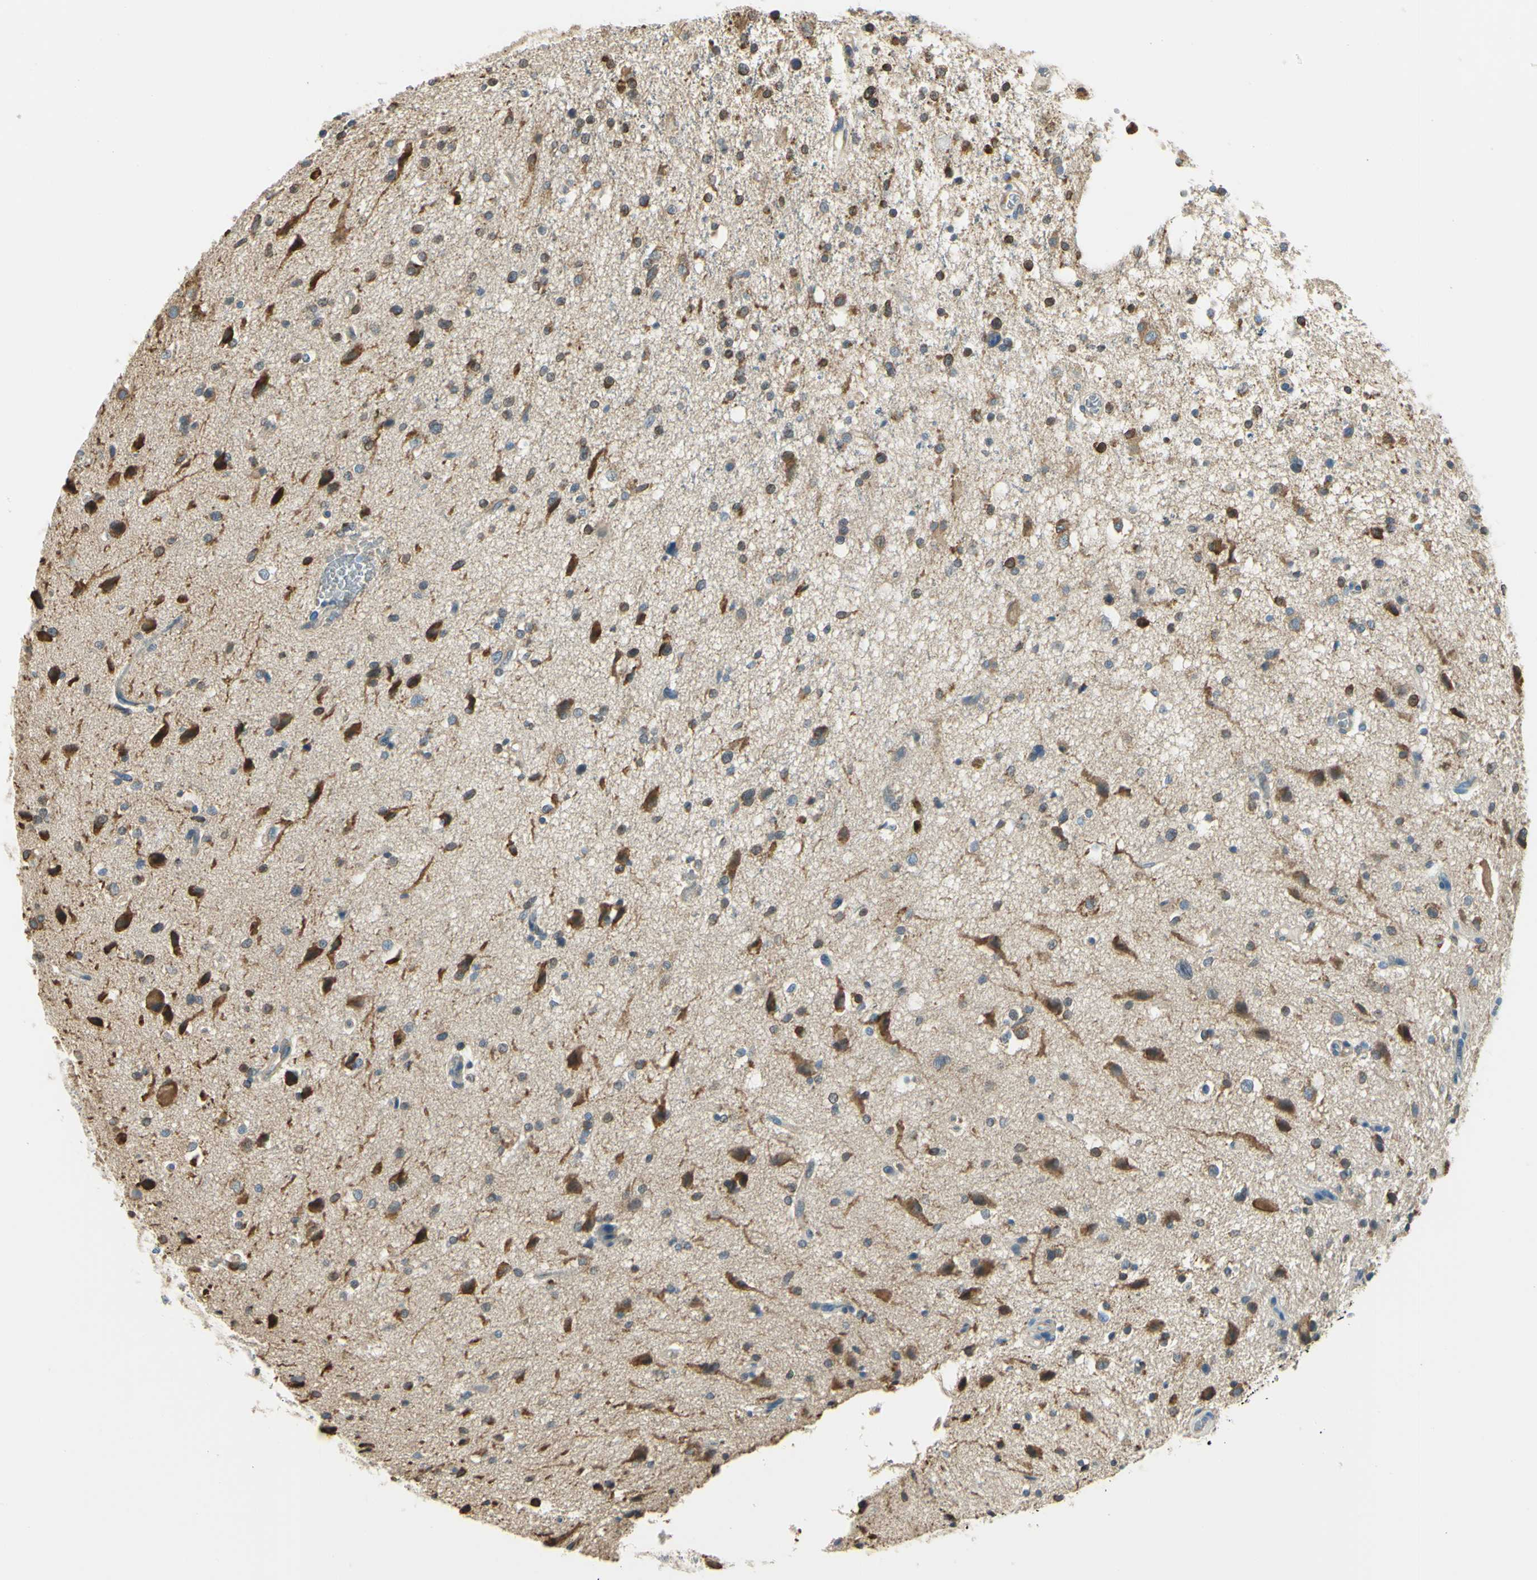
{"staining": {"intensity": "moderate", "quantity": "25%-75%", "location": "cytoplasmic/membranous"}, "tissue": "glioma", "cell_type": "Tumor cells", "image_type": "cancer", "snomed": [{"axis": "morphology", "description": "Glioma, malignant, High grade"}, {"axis": "topography", "description": "Brain"}], "caption": "Immunohistochemistry (DAB (3,3'-diaminobenzidine)) staining of human high-grade glioma (malignant) shows moderate cytoplasmic/membranous protein positivity in about 25%-75% of tumor cells. (DAB IHC with brightfield microscopy, high magnification).", "gene": "IGDCC4", "patient": {"sex": "male", "age": 33}}